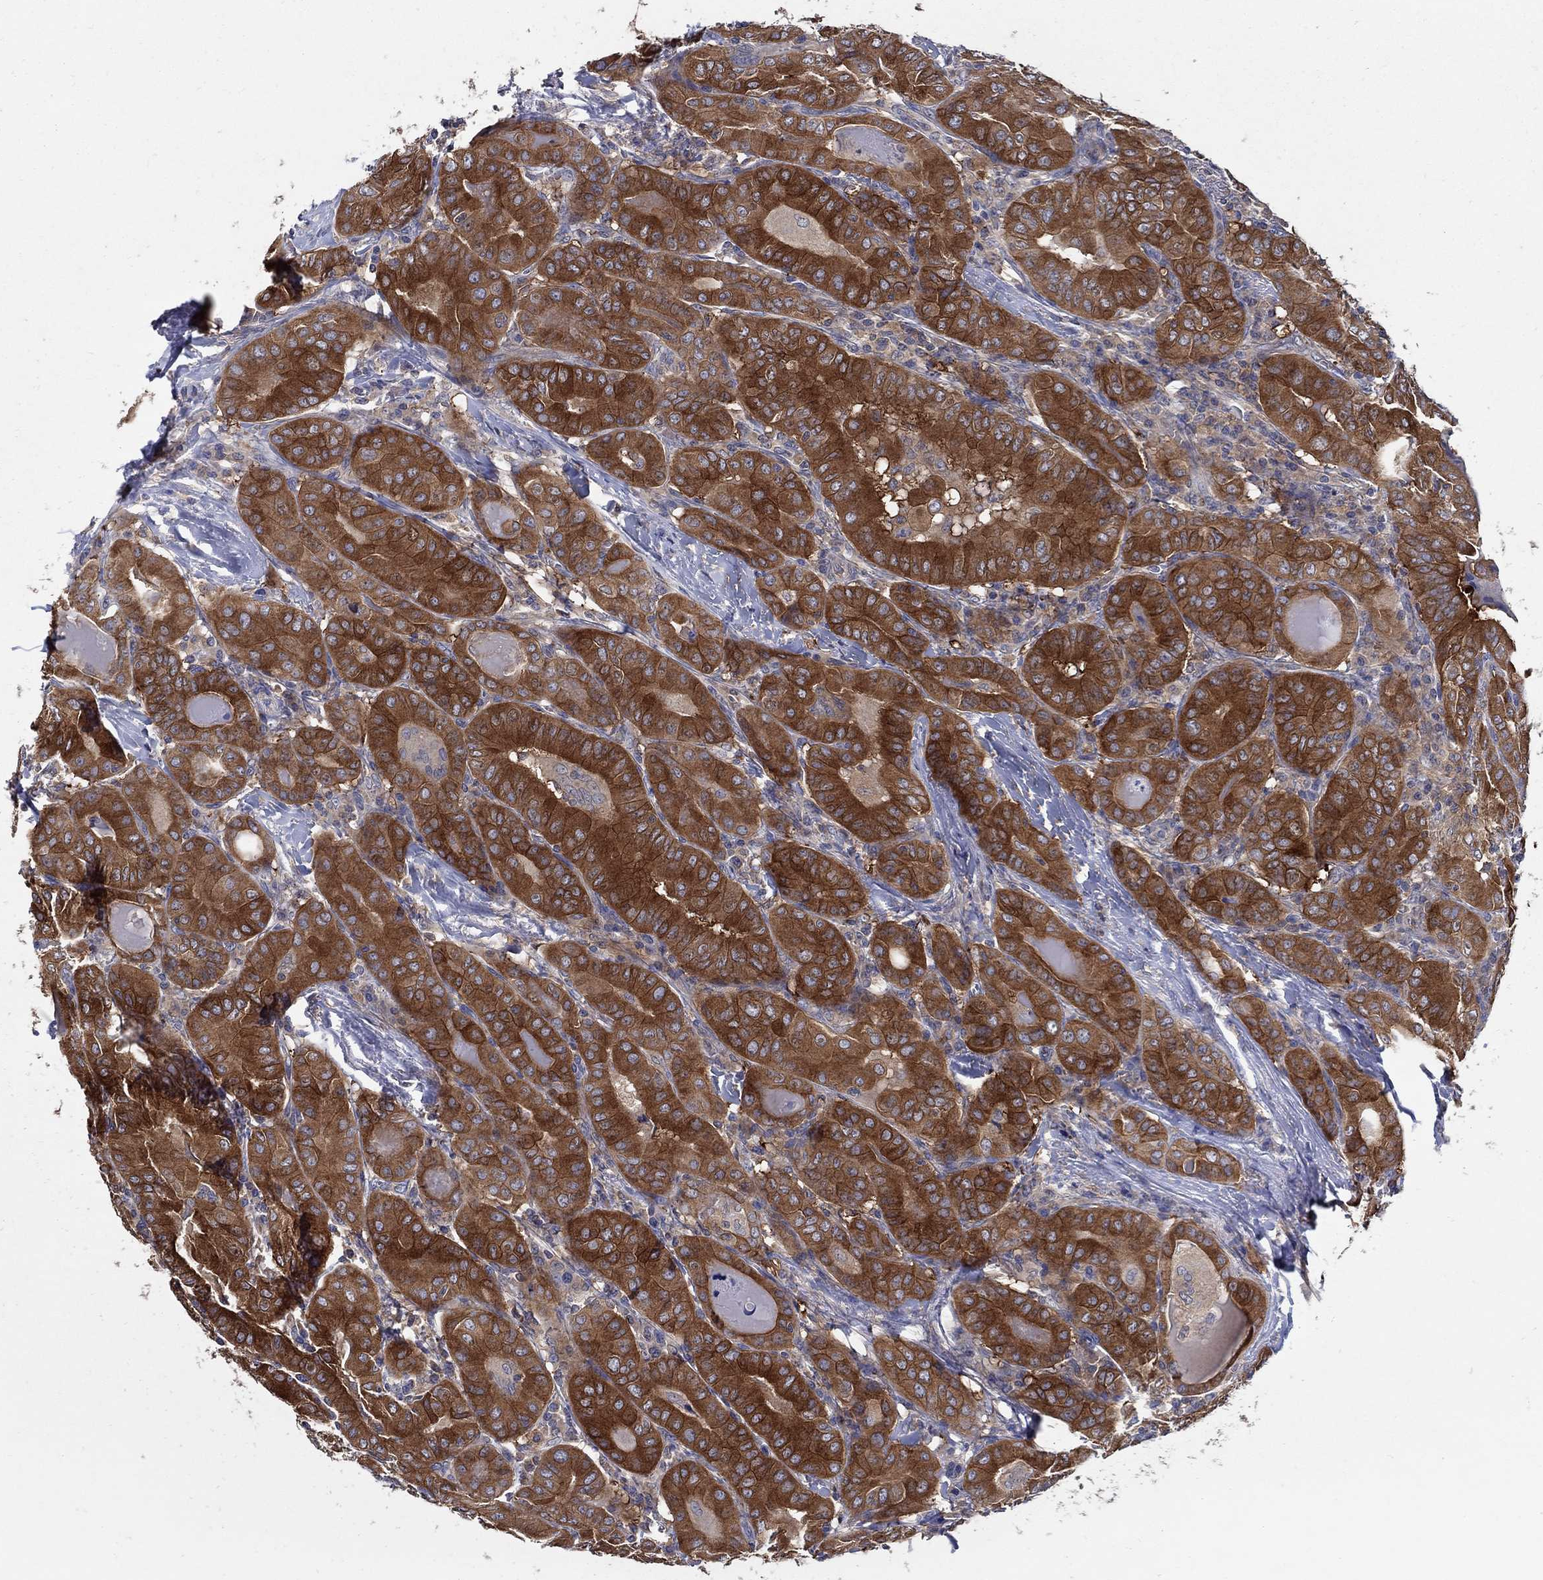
{"staining": {"intensity": "strong", "quantity": ">75%", "location": "cytoplasmic/membranous"}, "tissue": "thyroid cancer", "cell_type": "Tumor cells", "image_type": "cancer", "snomed": [{"axis": "morphology", "description": "Papillary adenocarcinoma, NOS"}, {"axis": "topography", "description": "Thyroid gland"}], "caption": "IHC of papillary adenocarcinoma (thyroid) shows high levels of strong cytoplasmic/membranous positivity in about >75% of tumor cells. (Stains: DAB in brown, nuclei in blue, Microscopy: brightfield microscopy at high magnification).", "gene": "MTHFR", "patient": {"sex": "female", "age": 37}}